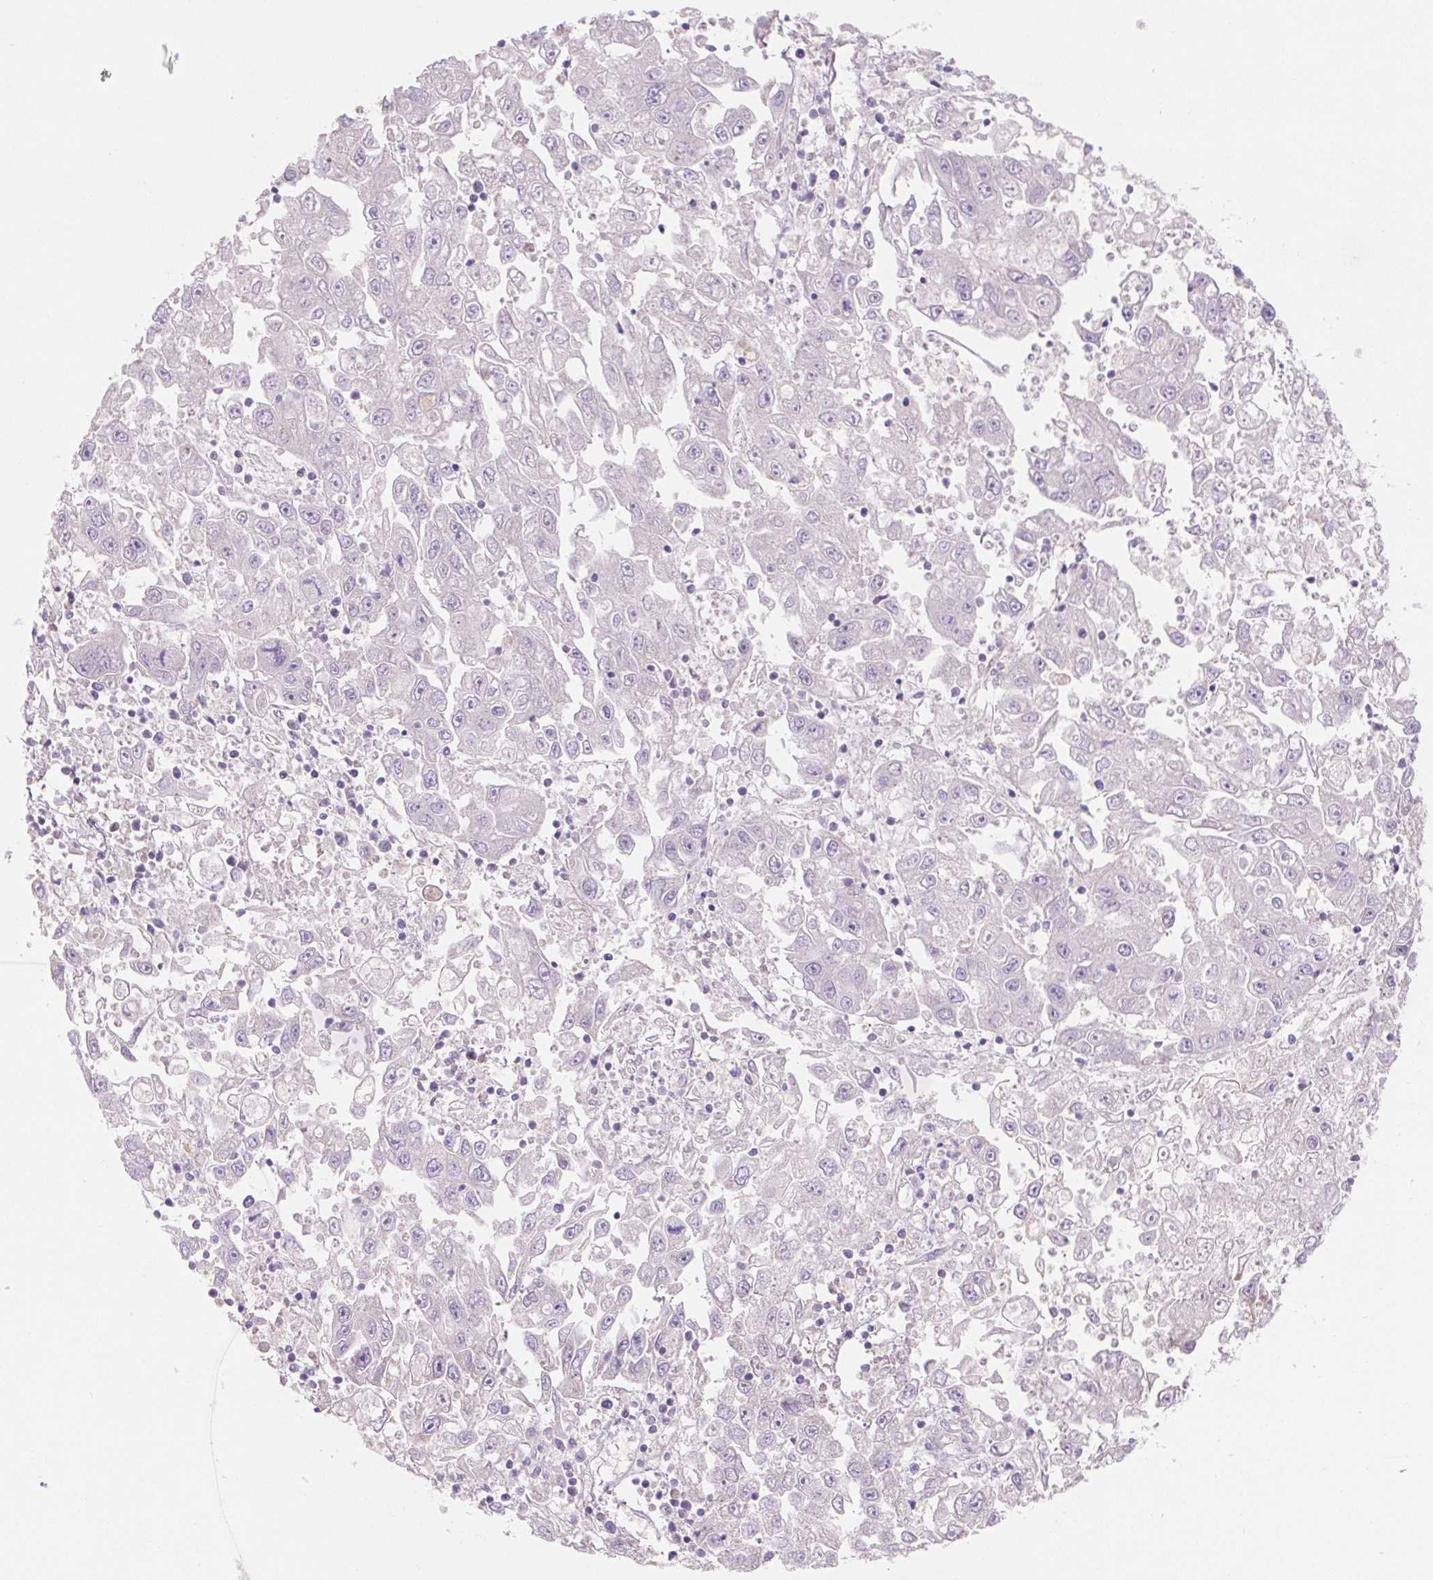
{"staining": {"intensity": "negative", "quantity": "none", "location": "none"}, "tissue": "endometrial cancer", "cell_type": "Tumor cells", "image_type": "cancer", "snomed": [{"axis": "morphology", "description": "Adenocarcinoma, NOS"}, {"axis": "topography", "description": "Uterus"}], "caption": "This is a histopathology image of immunohistochemistry (IHC) staining of endometrial cancer (adenocarcinoma), which shows no positivity in tumor cells. The staining is performed using DAB (3,3'-diaminobenzidine) brown chromogen with nuclei counter-stained in using hematoxylin.", "gene": "DPPA5", "patient": {"sex": "female", "age": 62}}